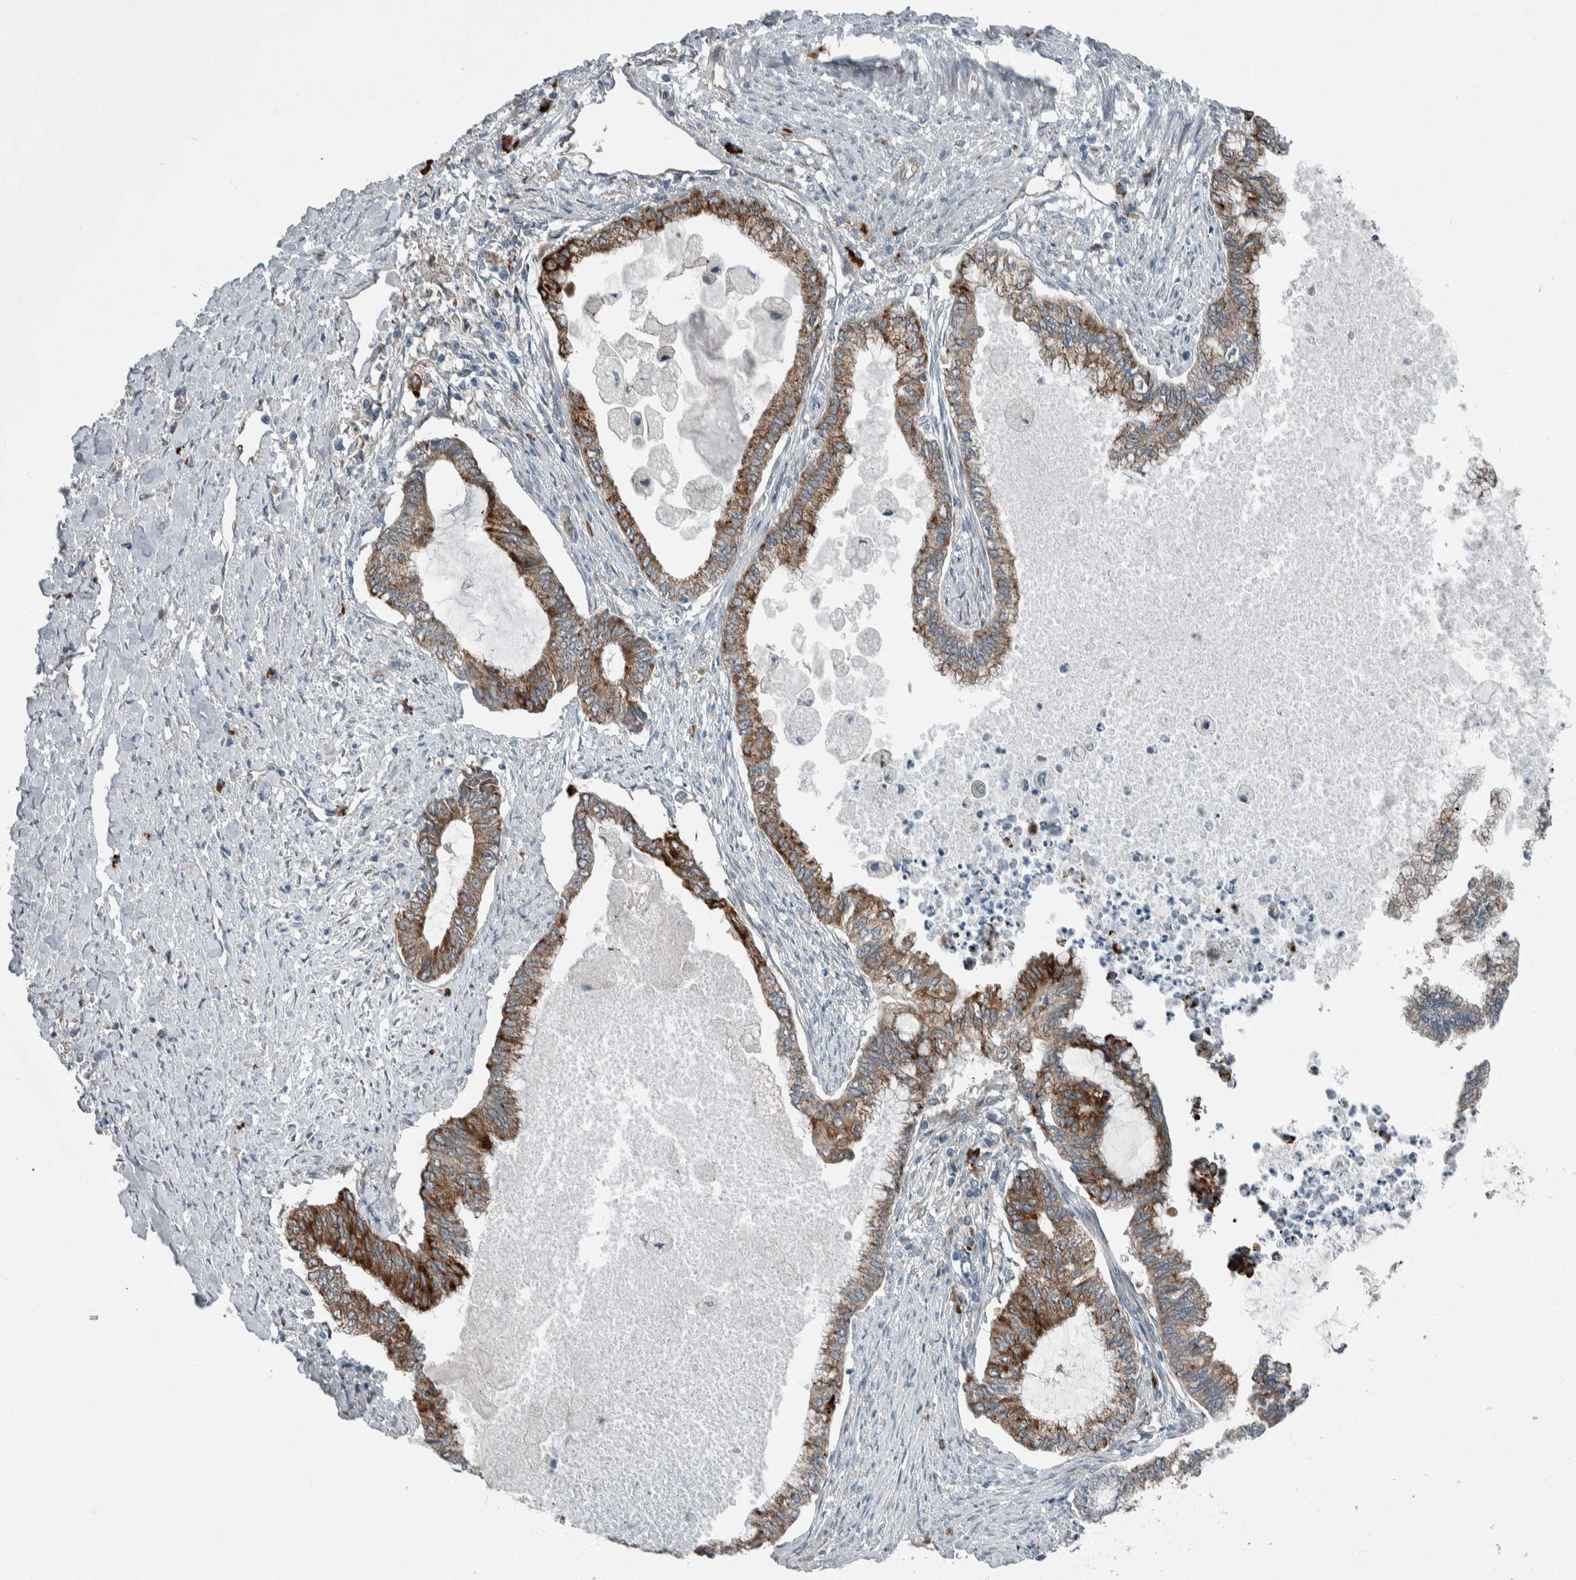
{"staining": {"intensity": "moderate", "quantity": ">75%", "location": "cytoplasmic/membranous"}, "tissue": "endometrial cancer", "cell_type": "Tumor cells", "image_type": "cancer", "snomed": [{"axis": "morphology", "description": "Adenocarcinoma, NOS"}, {"axis": "topography", "description": "Endometrium"}], "caption": "Immunohistochemical staining of adenocarcinoma (endometrial) shows moderate cytoplasmic/membranous protein expression in about >75% of tumor cells.", "gene": "USP25", "patient": {"sex": "female", "age": 86}}